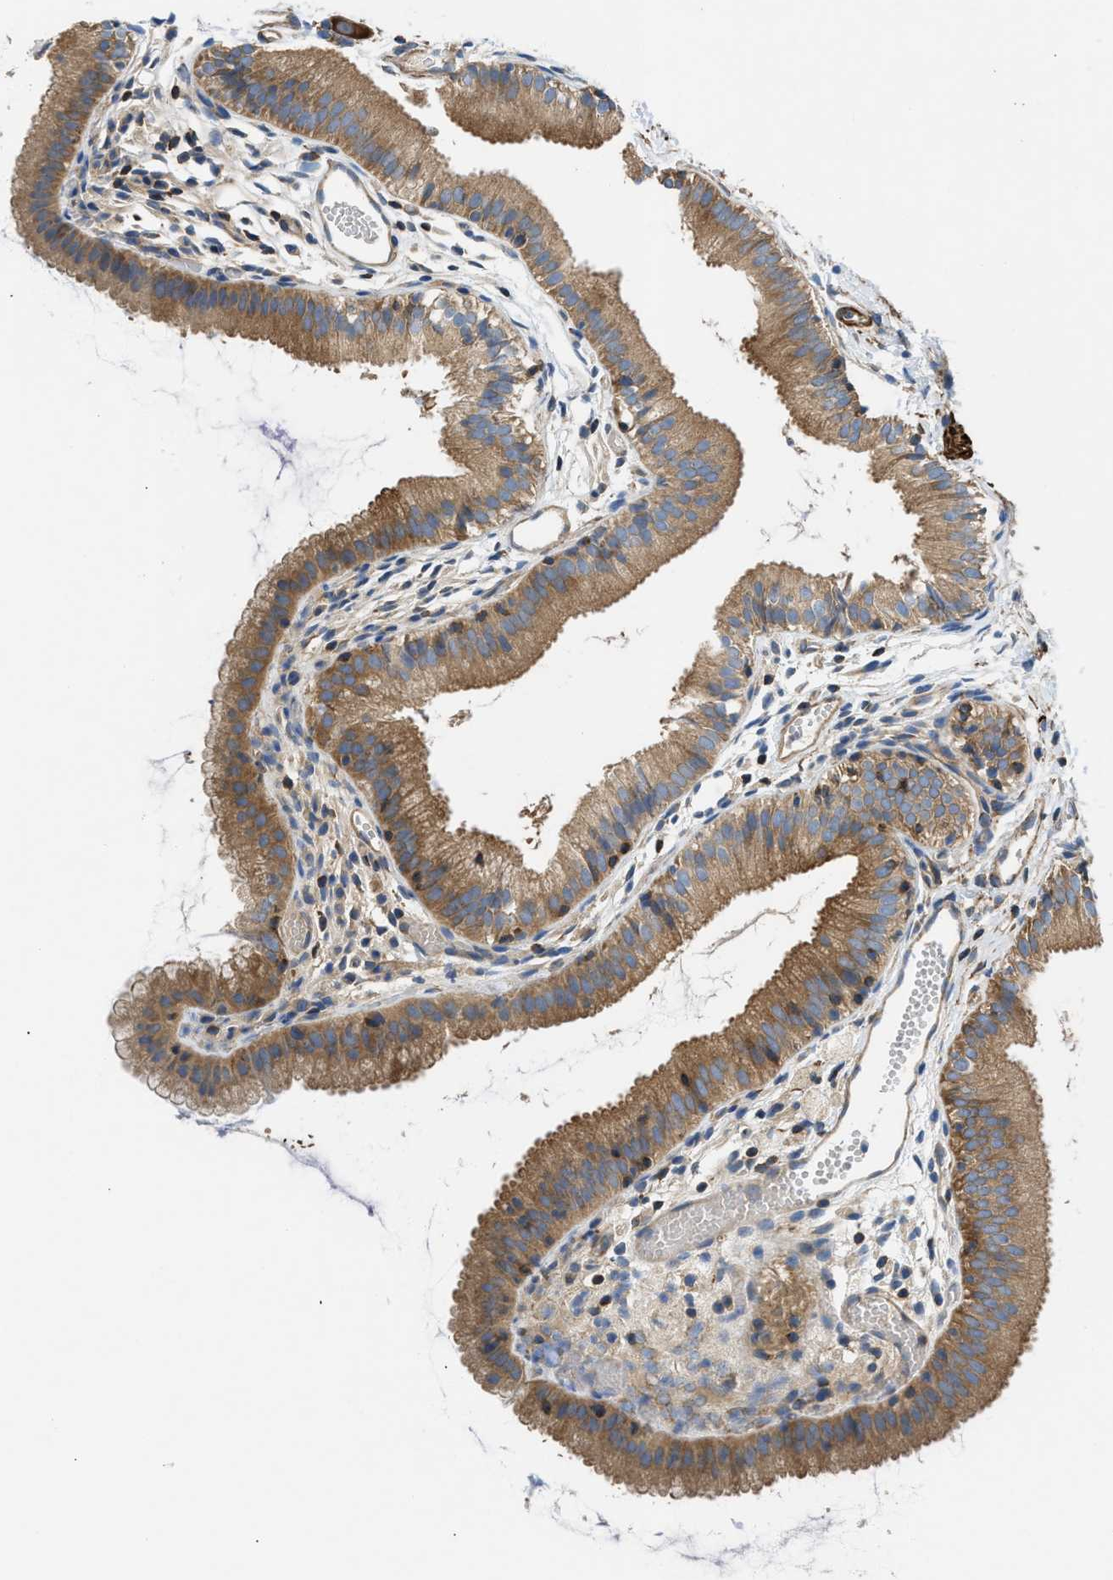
{"staining": {"intensity": "moderate", "quantity": ">75%", "location": "cytoplasmic/membranous"}, "tissue": "gallbladder", "cell_type": "Glandular cells", "image_type": "normal", "snomed": [{"axis": "morphology", "description": "Normal tissue, NOS"}, {"axis": "topography", "description": "Gallbladder"}], "caption": "Glandular cells show medium levels of moderate cytoplasmic/membranous positivity in approximately >75% of cells in benign human gallbladder.", "gene": "CHKB", "patient": {"sex": "female", "age": 26}}